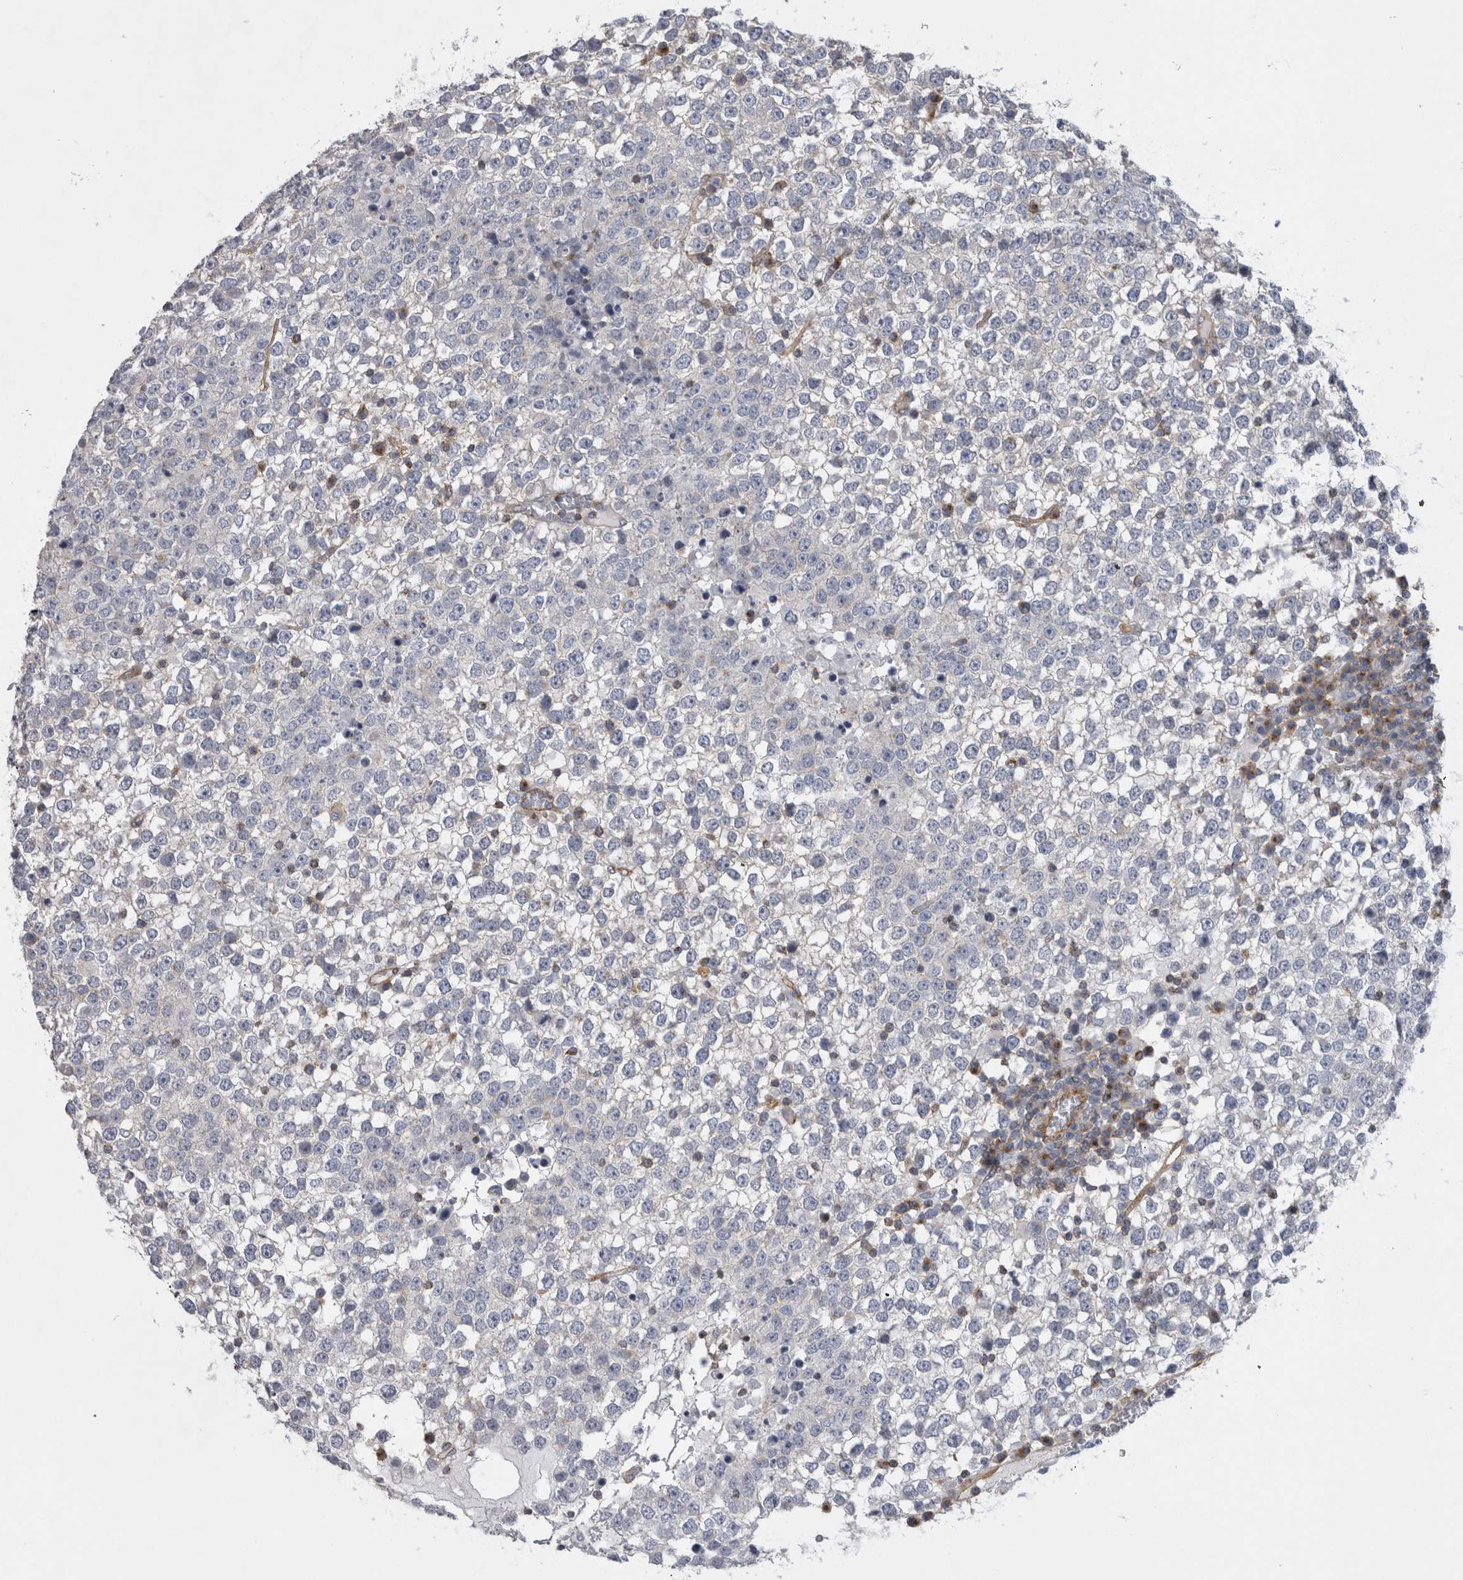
{"staining": {"intensity": "negative", "quantity": "none", "location": "none"}, "tissue": "testis cancer", "cell_type": "Tumor cells", "image_type": "cancer", "snomed": [{"axis": "morphology", "description": "Seminoma, NOS"}, {"axis": "topography", "description": "Testis"}], "caption": "DAB (3,3'-diaminobenzidine) immunohistochemical staining of human testis cancer (seminoma) demonstrates no significant expression in tumor cells.", "gene": "ATXN3", "patient": {"sex": "male", "age": 65}}